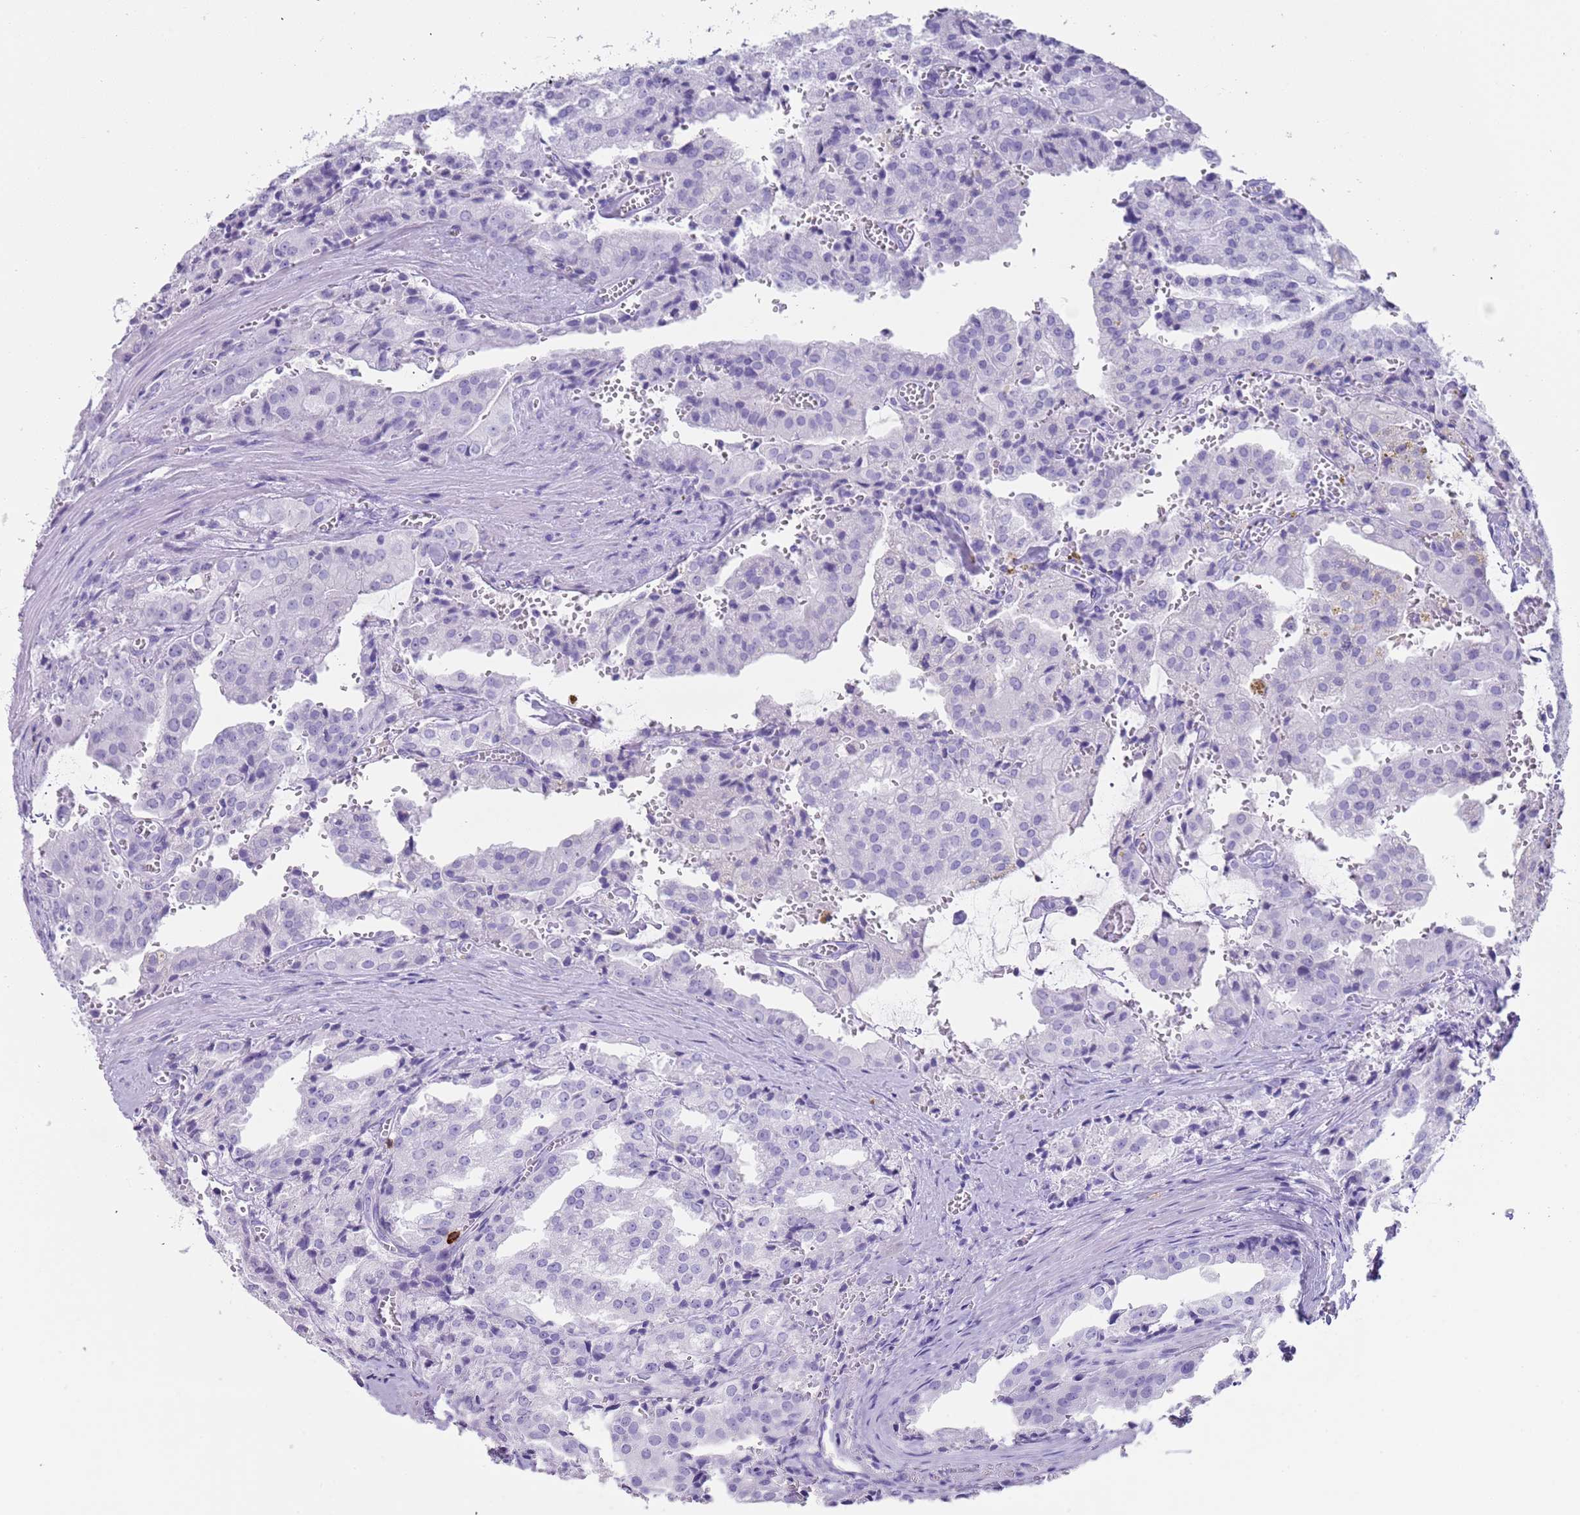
{"staining": {"intensity": "negative", "quantity": "none", "location": "none"}, "tissue": "prostate cancer", "cell_type": "Tumor cells", "image_type": "cancer", "snomed": [{"axis": "morphology", "description": "Adenocarcinoma, High grade"}, {"axis": "topography", "description": "Prostate"}], "caption": "Human high-grade adenocarcinoma (prostate) stained for a protein using immunohistochemistry (IHC) exhibits no staining in tumor cells.", "gene": "MYADML2", "patient": {"sex": "male", "age": 68}}